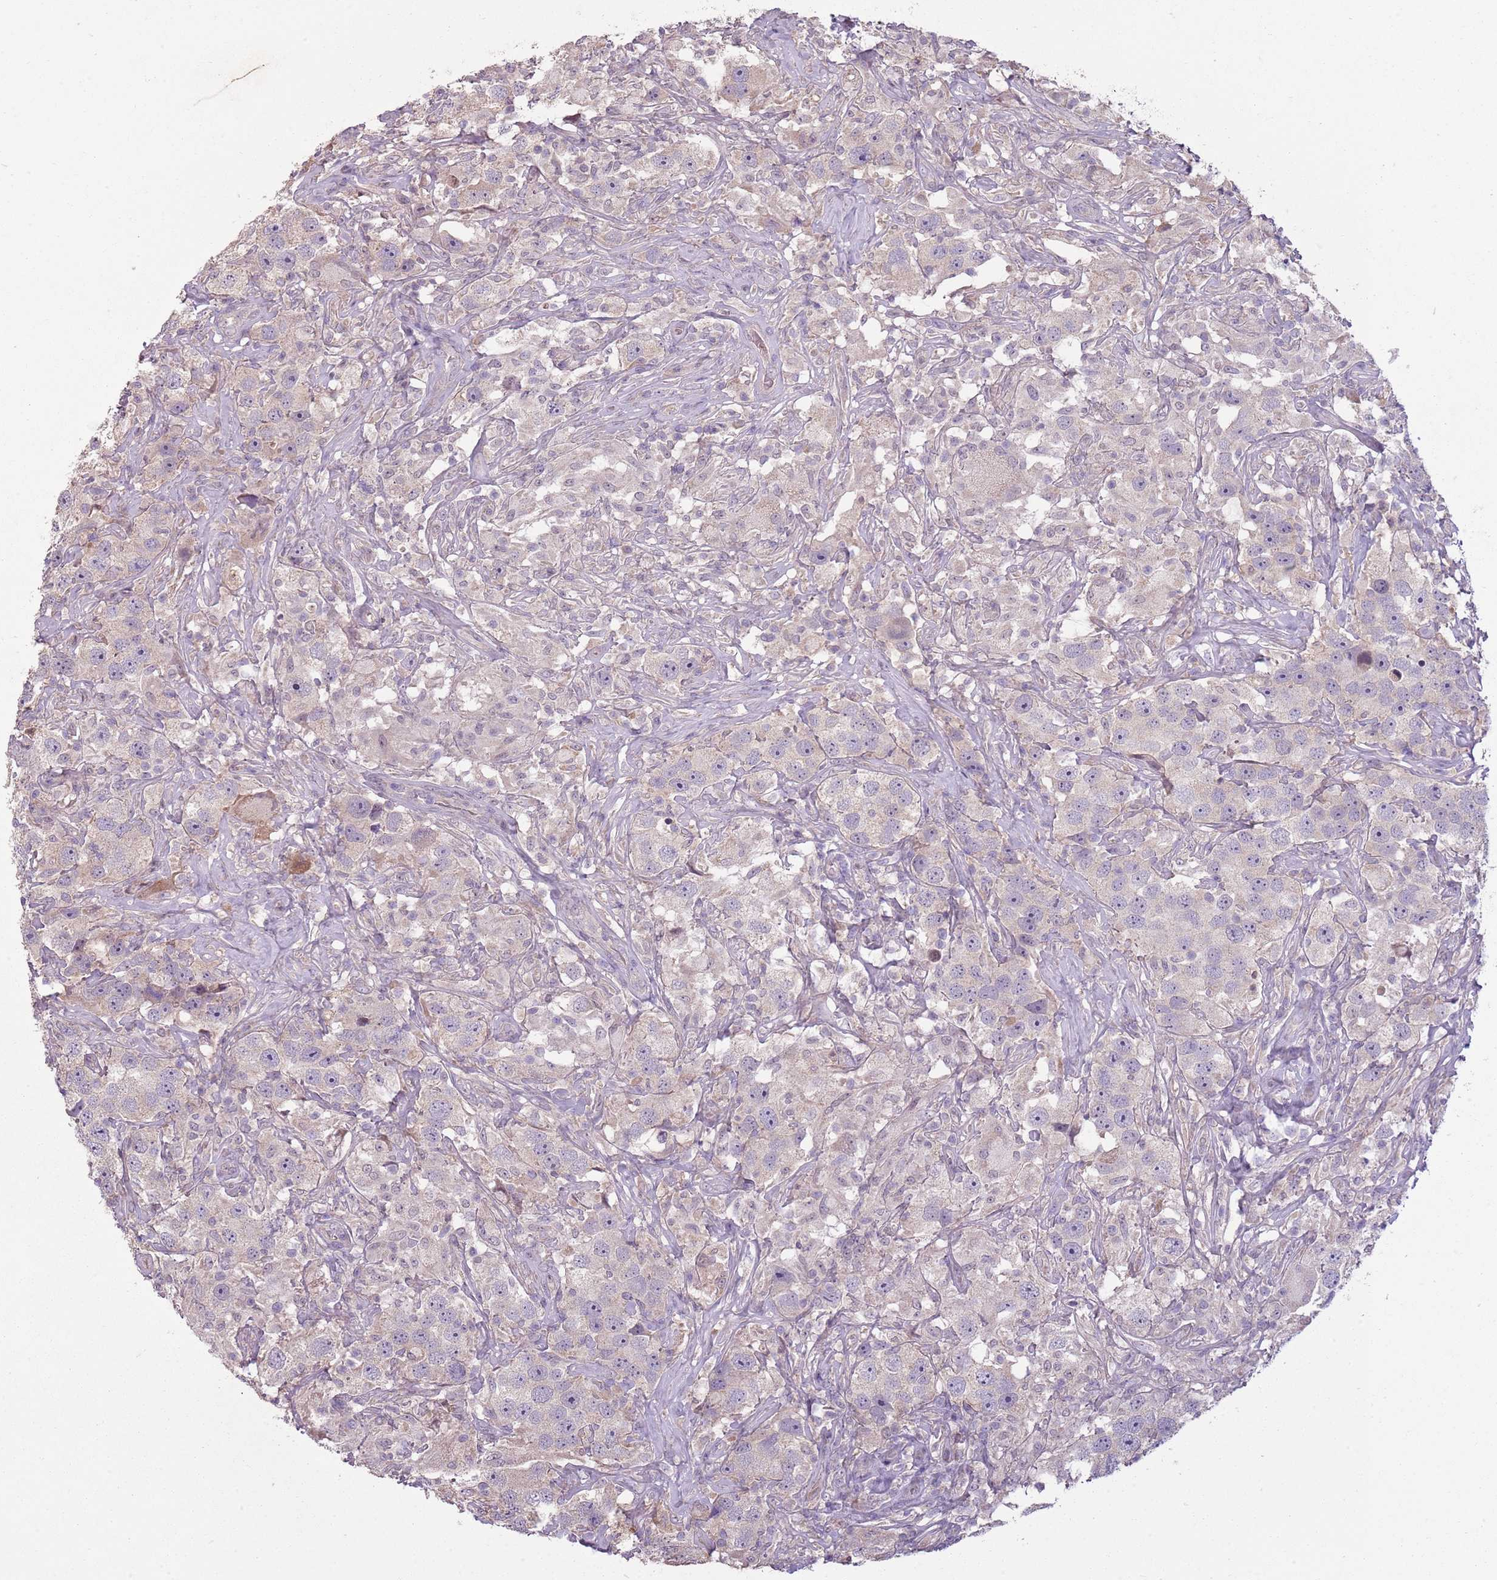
{"staining": {"intensity": "negative", "quantity": "none", "location": "none"}, "tissue": "testis cancer", "cell_type": "Tumor cells", "image_type": "cancer", "snomed": [{"axis": "morphology", "description": "Seminoma, NOS"}, {"axis": "topography", "description": "Testis"}], "caption": "High magnification brightfield microscopy of testis seminoma stained with DAB (brown) and counterstained with hematoxylin (blue): tumor cells show no significant positivity.", "gene": "TEKT4", "patient": {"sex": "male", "age": 49}}